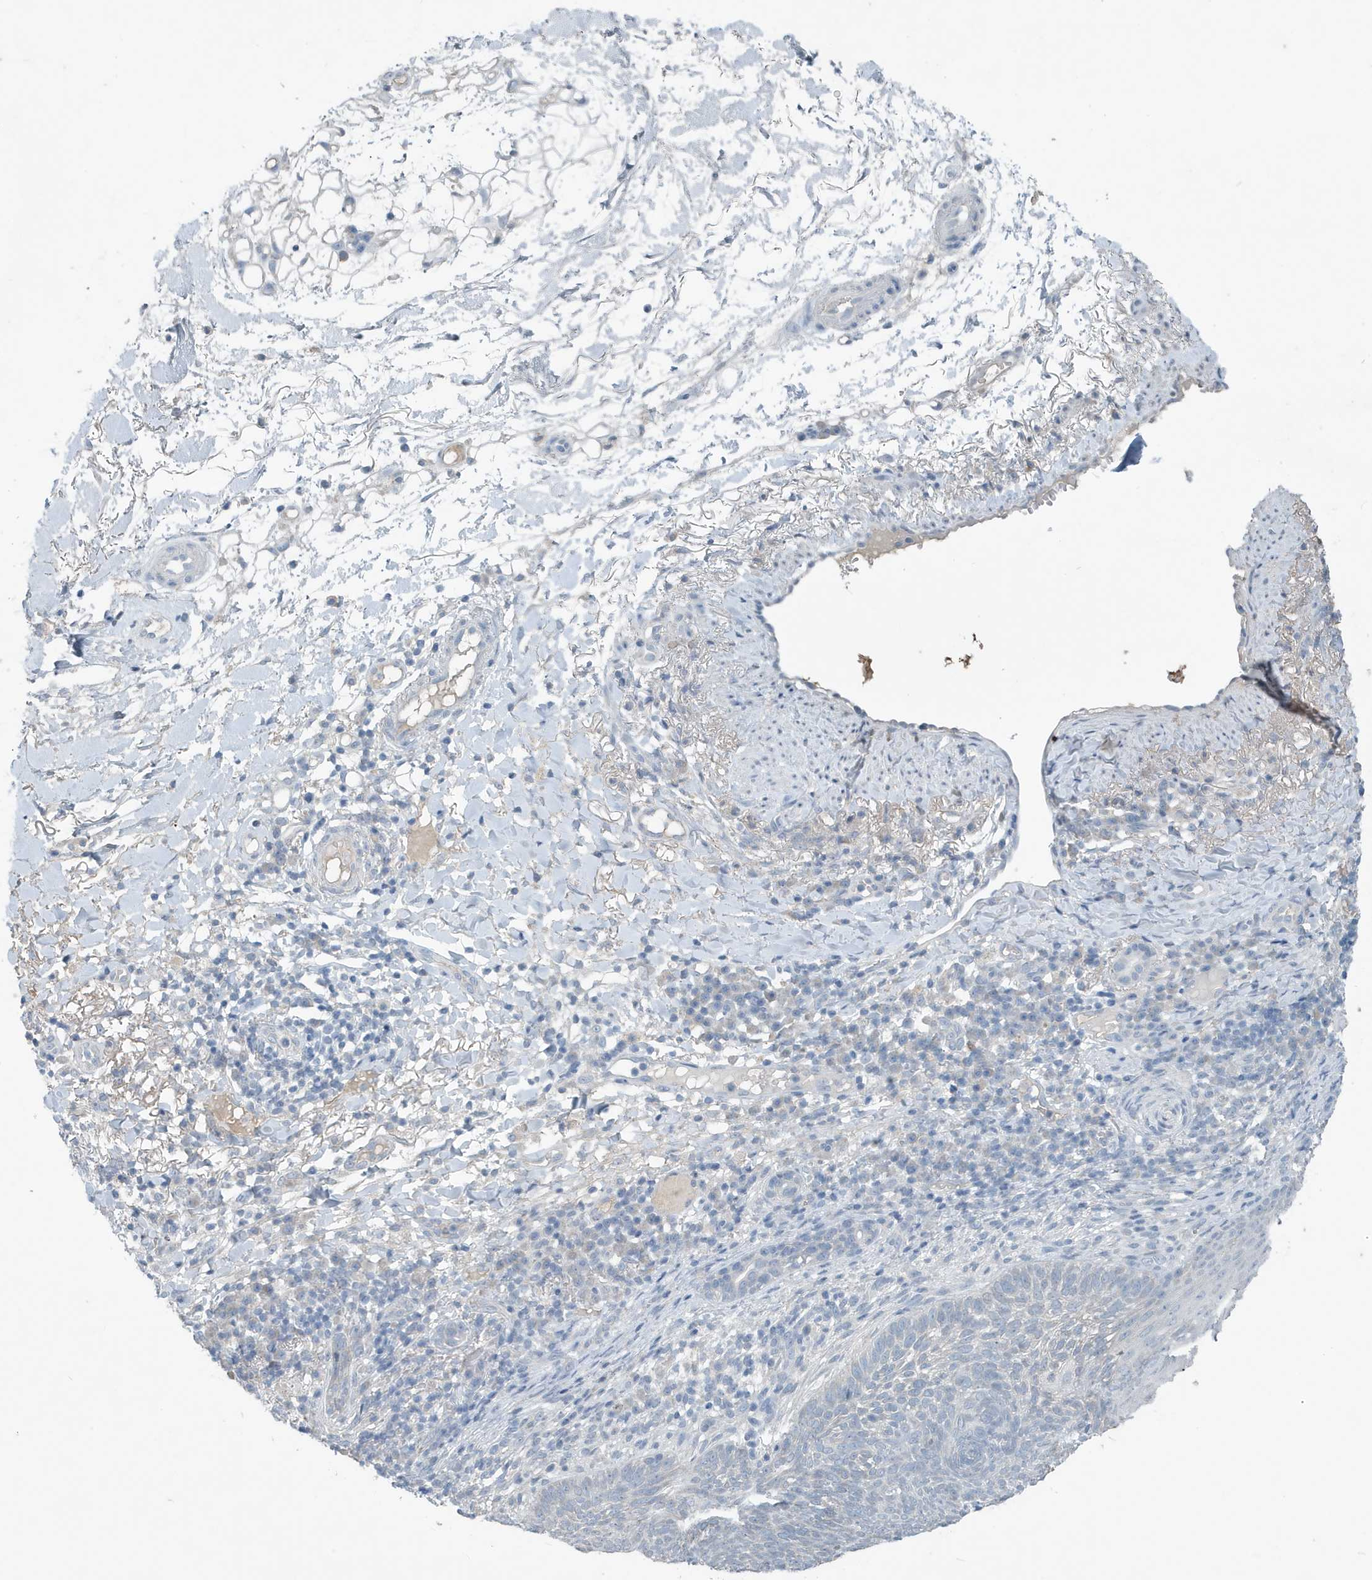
{"staining": {"intensity": "negative", "quantity": "none", "location": "none"}, "tissue": "skin cancer", "cell_type": "Tumor cells", "image_type": "cancer", "snomed": [{"axis": "morphology", "description": "Basal cell carcinoma"}, {"axis": "topography", "description": "Skin"}], "caption": "This is a image of IHC staining of basal cell carcinoma (skin), which shows no positivity in tumor cells. Brightfield microscopy of IHC stained with DAB (3,3'-diaminobenzidine) (brown) and hematoxylin (blue), captured at high magnification.", "gene": "UGT2B4", "patient": {"sex": "male", "age": 85}}